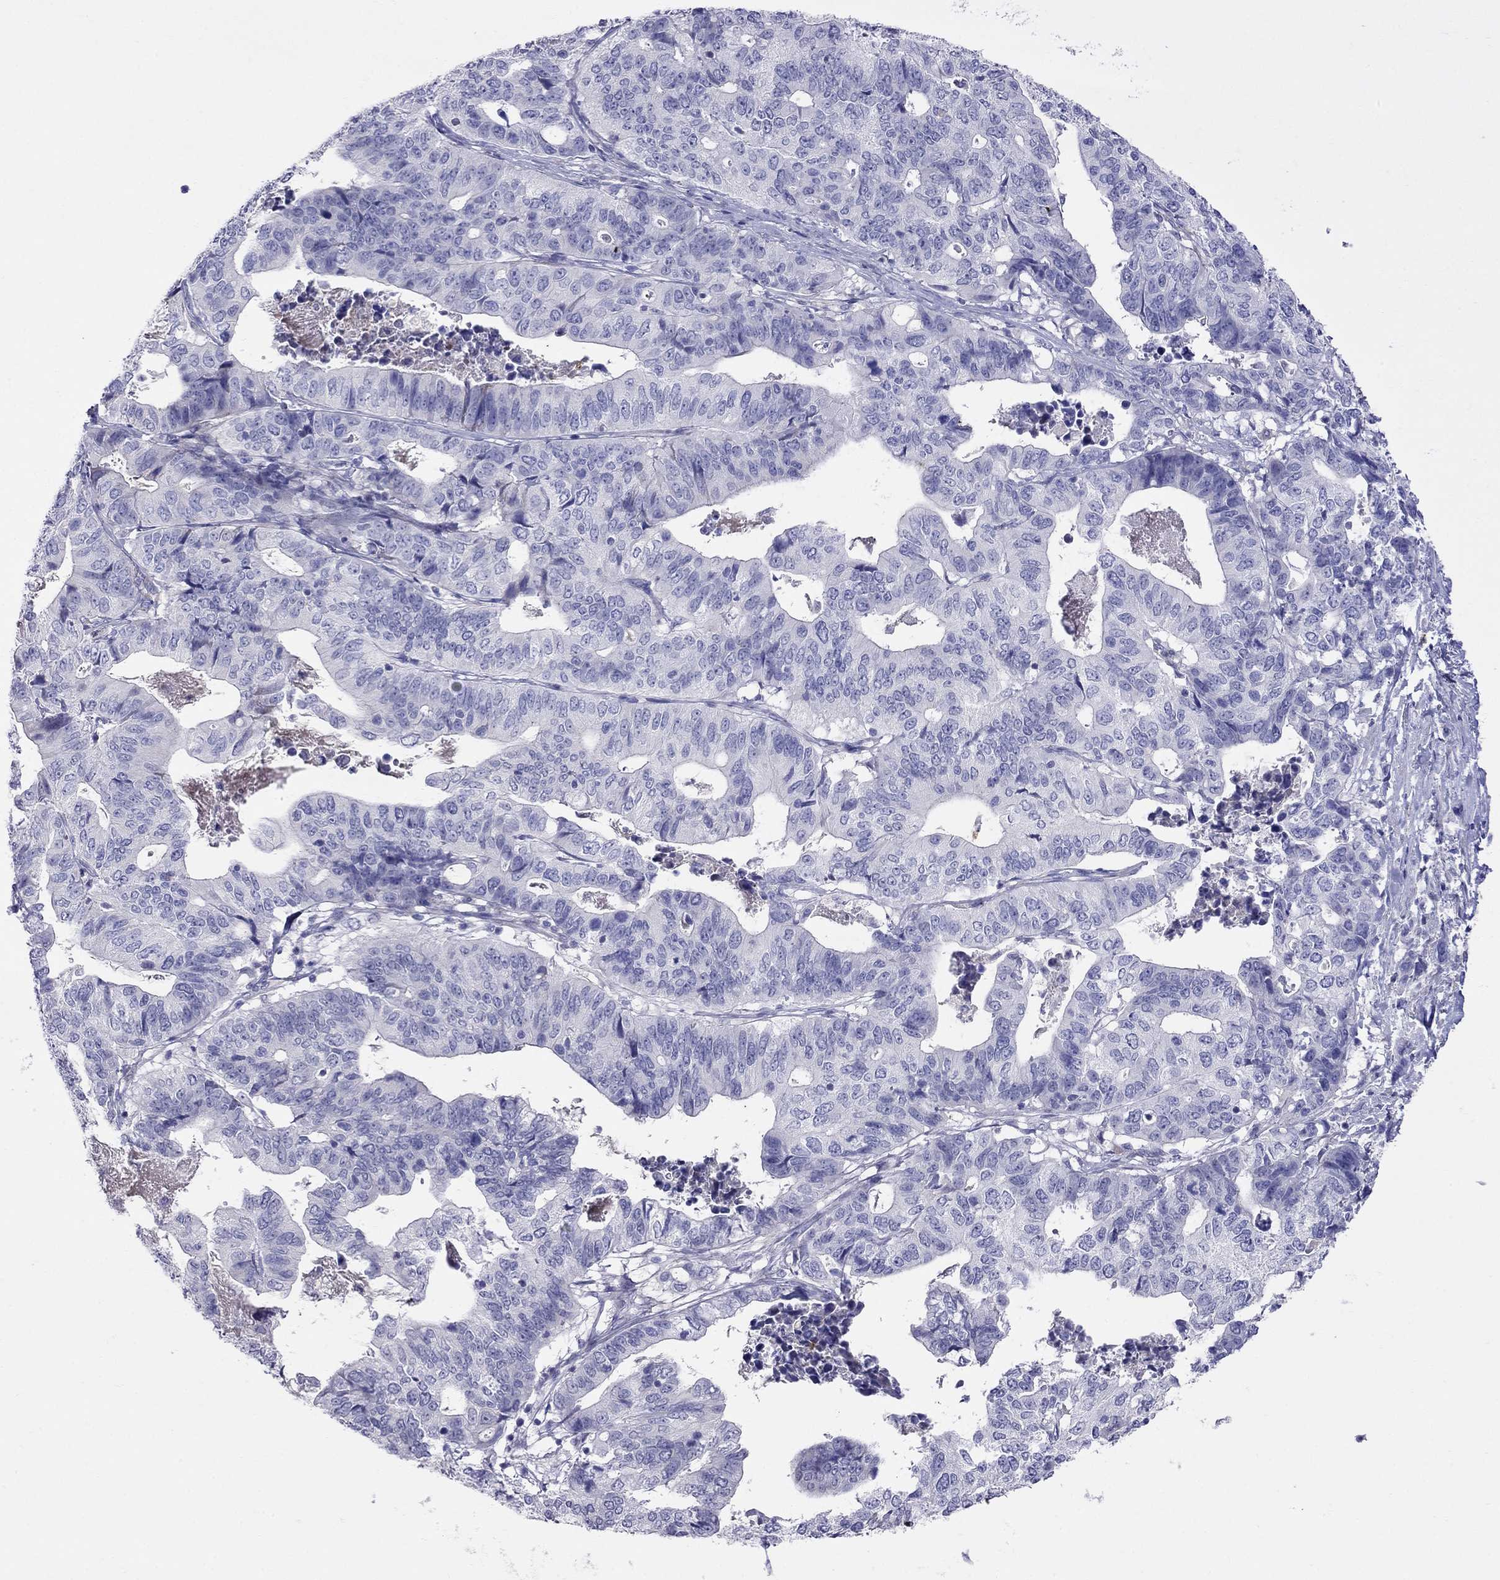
{"staining": {"intensity": "negative", "quantity": "none", "location": "none"}, "tissue": "stomach cancer", "cell_type": "Tumor cells", "image_type": "cancer", "snomed": [{"axis": "morphology", "description": "Adenocarcinoma, NOS"}, {"axis": "topography", "description": "Stomach, upper"}], "caption": "Immunohistochemistry image of neoplastic tissue: stomach cancer stained with DAB reveals no significant protein positivity in tumor cells.", "gene": "SPINT4", "patient": {"sex": "female", "age": 67}}